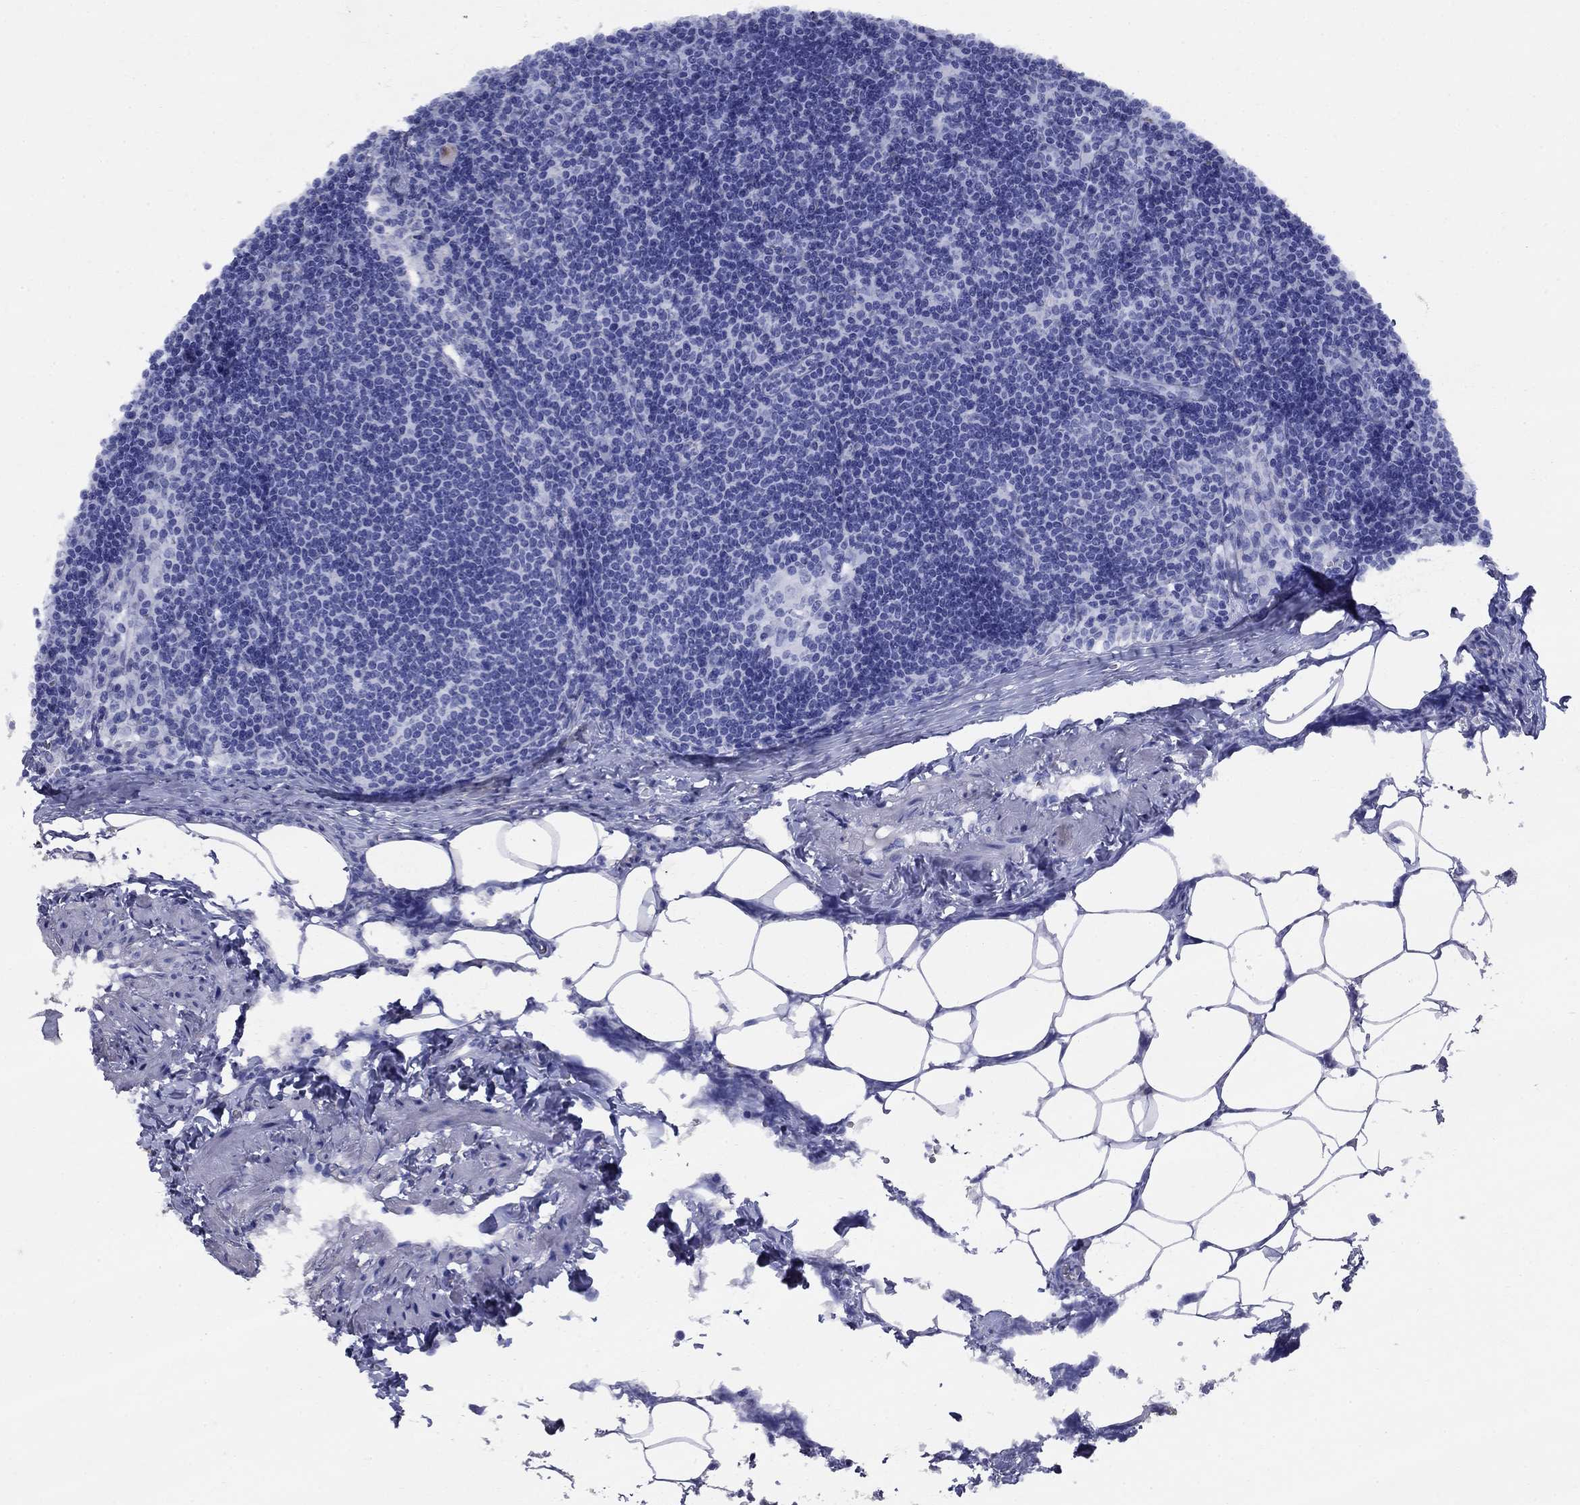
{"staining": {"intensity": "negative", "quantity": "none", "location": "none"}, "tissue": "lymph node", "cell_type": "Germinal center cells", "image_type": "normal", "snomed": [{"axis": "morphology", "description": "Normal tissue, NOS"}, {"axis": "topography", "description": "Lymph node"}], "caption": "Protein analysis of unremarkable lymph node exhibits no significant positivity in germinal center cells.", "gene": "VTN", "patient": {"sex": "female", "age": 51}}